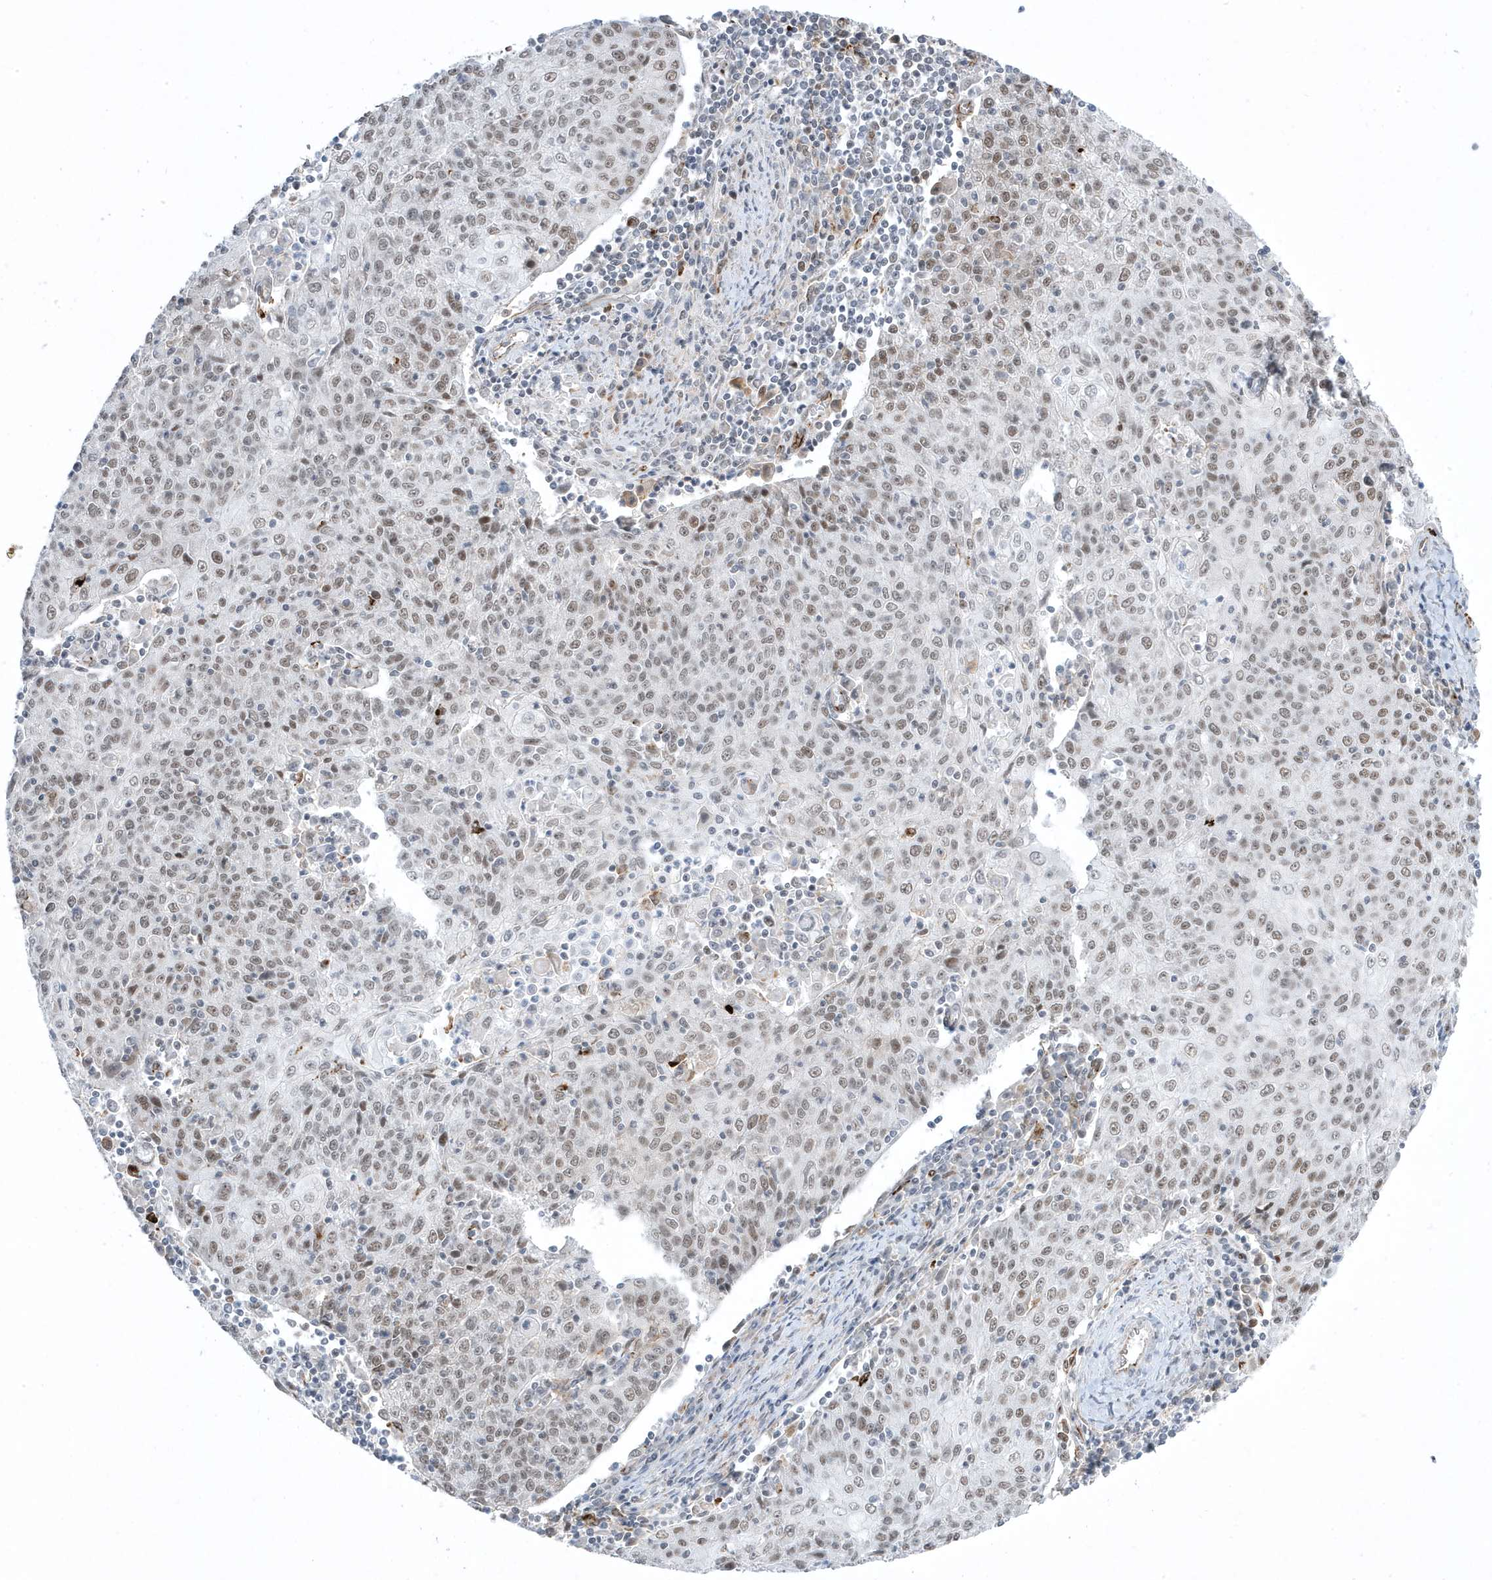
{"staining": {"intensity": "moderate", "quantity": ">75%", "location": "nuclear"}, "tissue": "cervical cancer", "cell_type": "Tumor cells", "image_type": "cancer", "snomed": [{"axis": "morphology", "description": "Squamous cell carcinoma, NOS"}, {"axis": "topography", "description": "Cervix"}], "caption": "About >75% of tumor cells in cervical cancer demonstrate moderate nuclear protein staining as visualized by brown immunohistochemical staining.", "gene": "ADAMTSL3", "patient": {"sex": "female", "age": 48}}